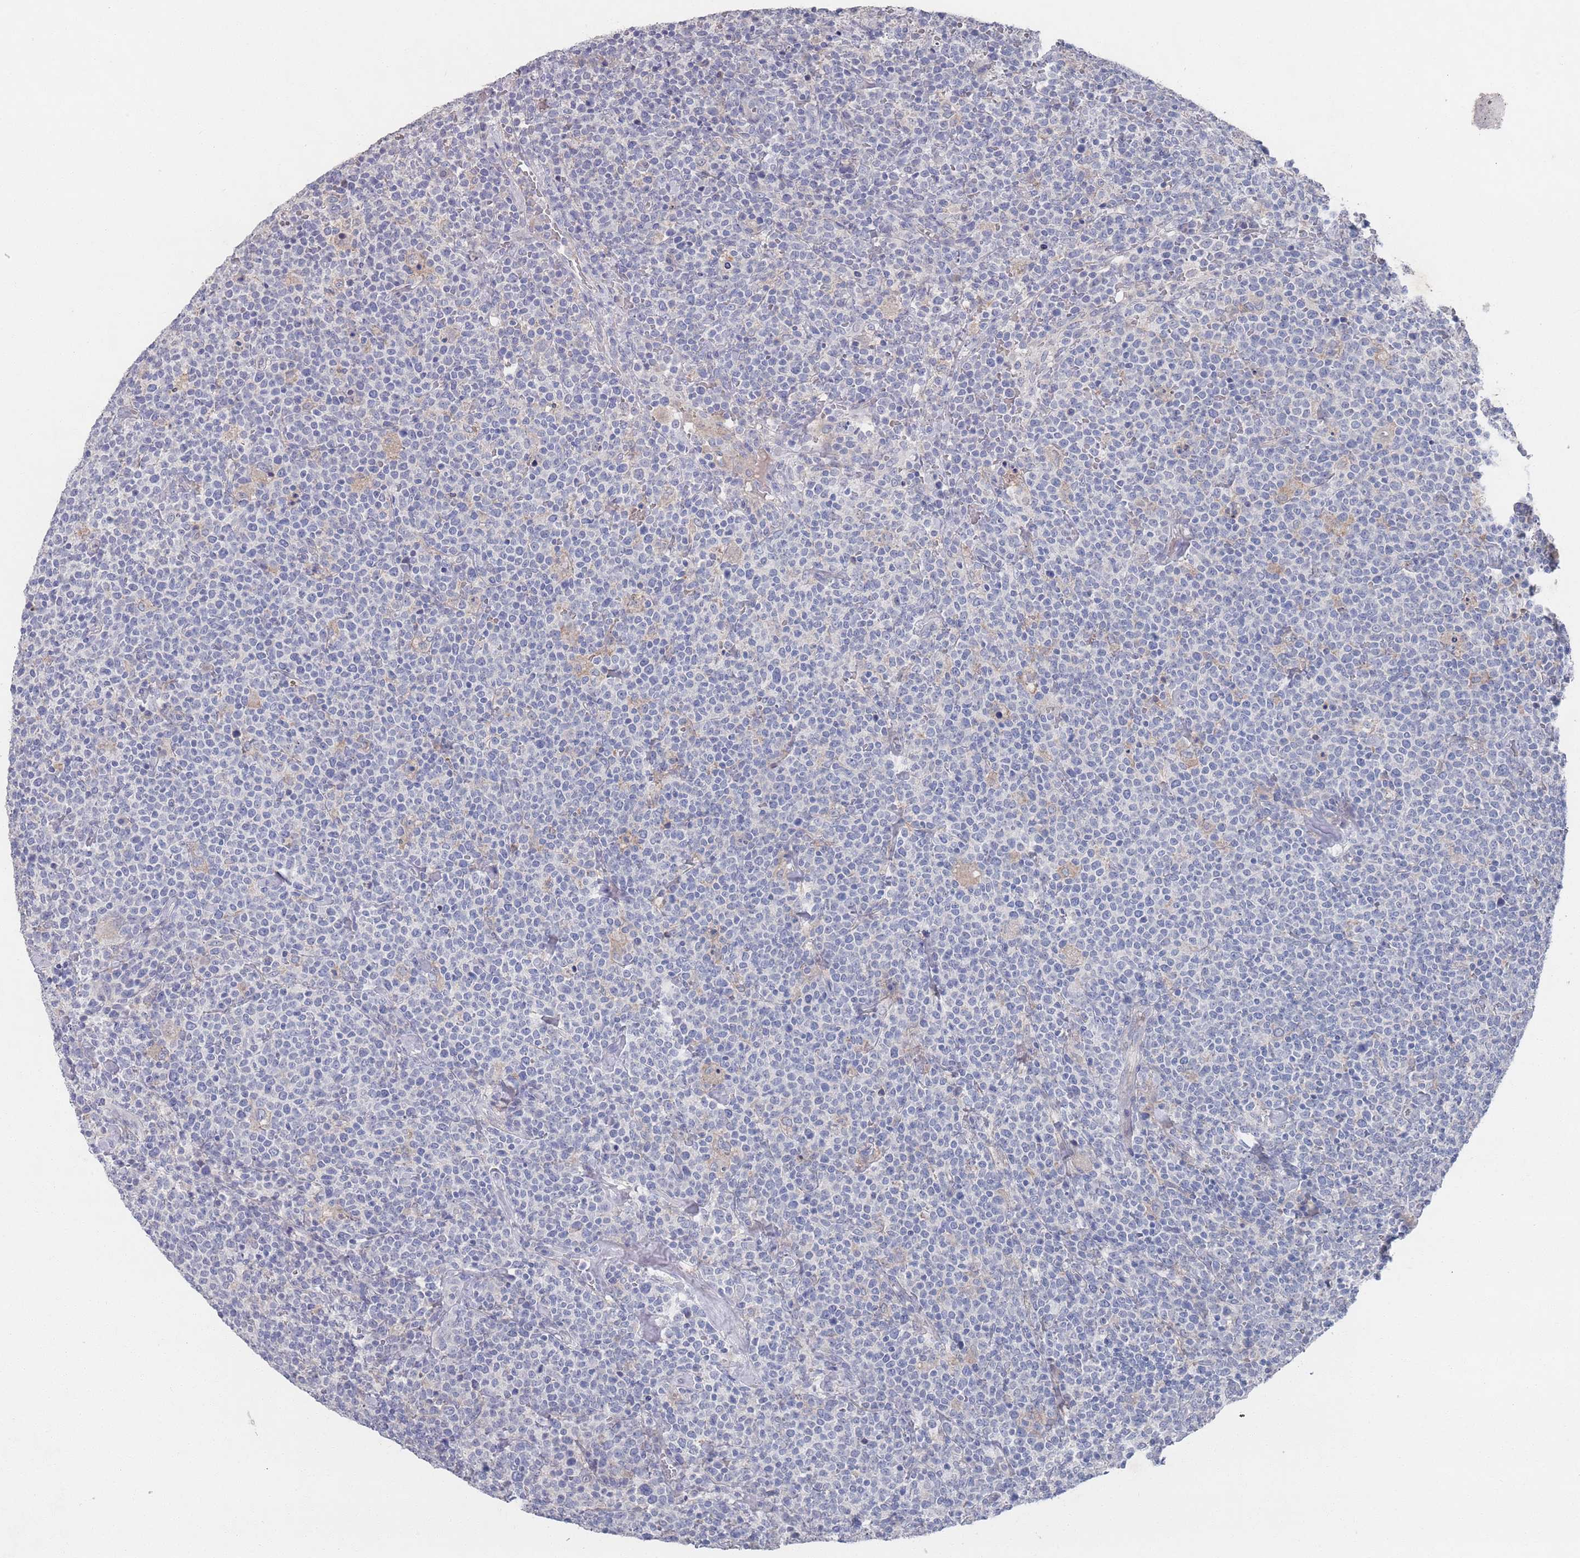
{"staining": {"intensity": "negative", "quantity": "none", "location": "none"}, "tissue": "lymphoma", "cell_type": "Tumor cells", "image_type": "cancer", "snomed": [{"axis": "morphology", "description": "Malignant lymphoma, non-Hodgkin's type, High grade"}, {"axis": "topography", "description": "Lymph node"}], "caption": "High power microscopy photomicrograph of an IHC histopathology image of lymphoma, revealing no significant staining in tumor cells.", "gene": "PROM2", "patient": {"sex": "male", "age": 61}}